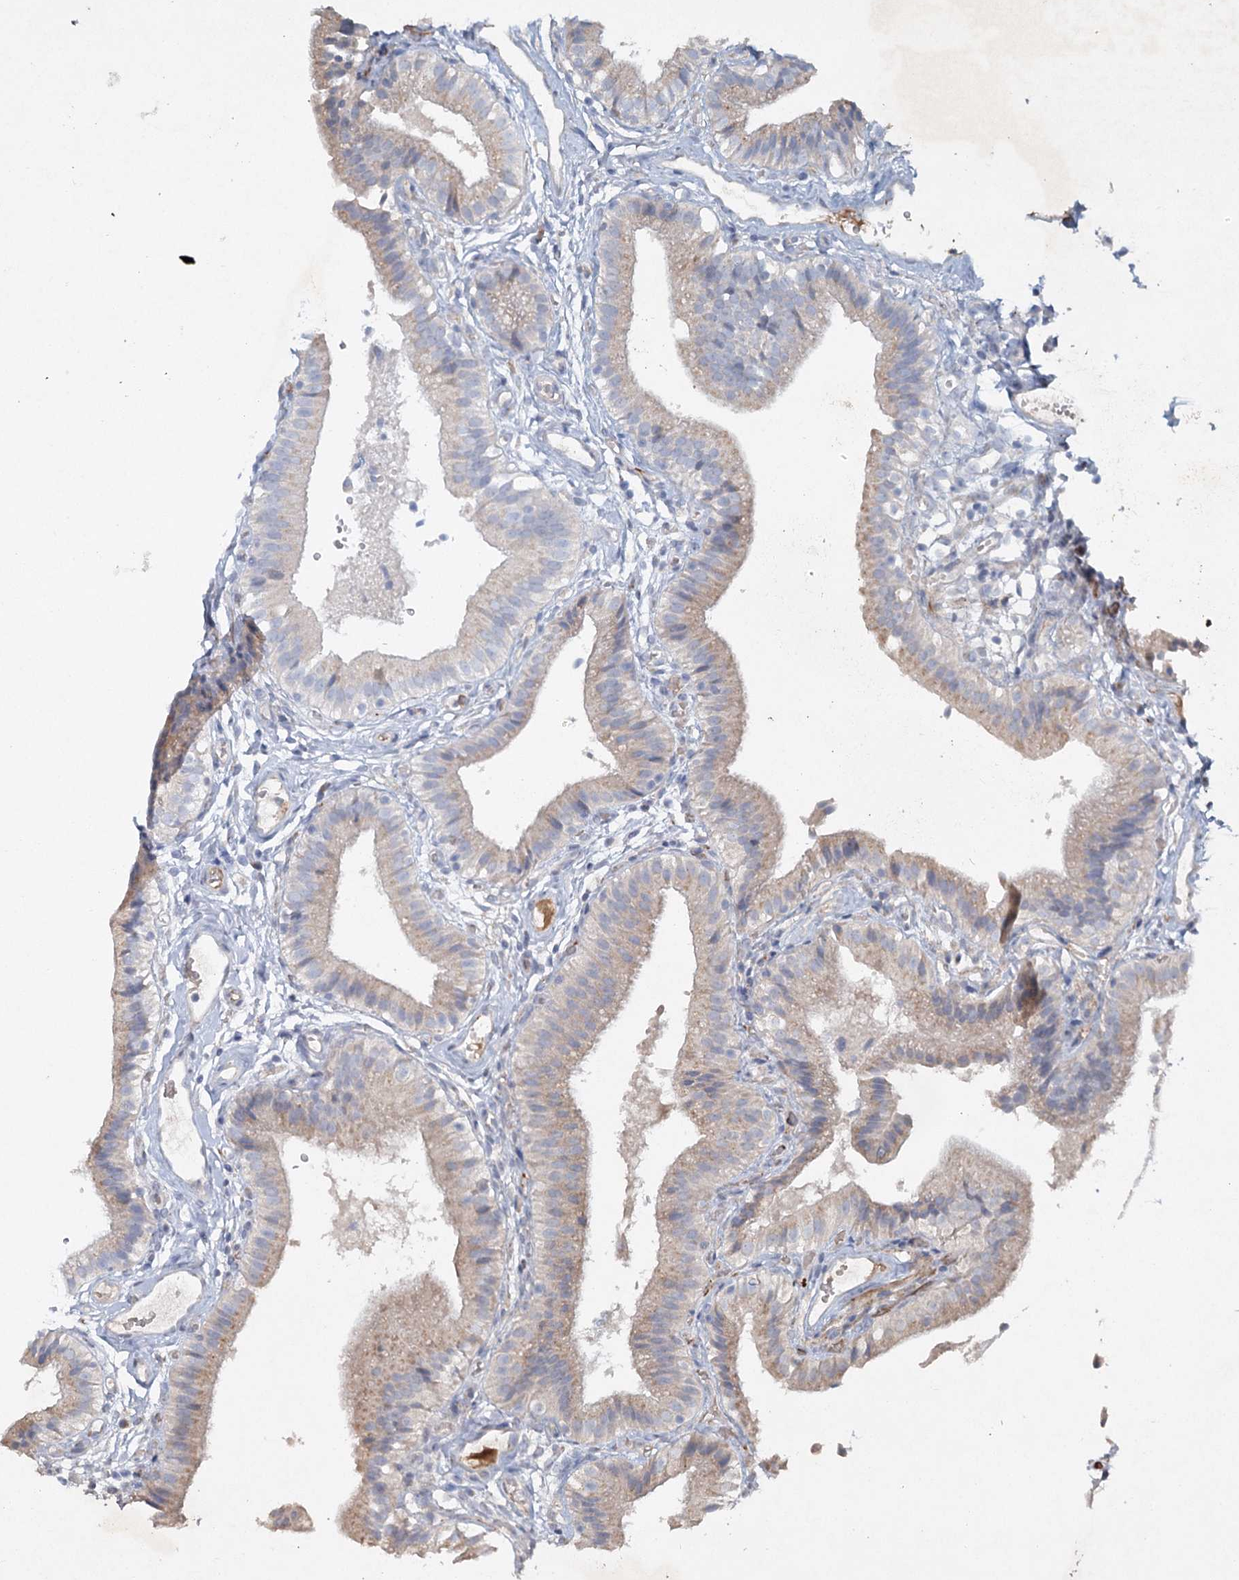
{"staining": {"intensity": "weak", "quantity": "25%-75%", "location": "cytoplasmic/membranous"}, "tissue": "gallbladder", "cell_type": "Glandular cells", "image_type": "normal", "snomed": [{"axis": "morphology", "description": "Normal tissue, NOS"}, {"axis": "topography", "description": "Gallbladder"}], "caption": "Protein expression analysis of benign human gallbladder reveals weak cytoplasmic/membranous expression in approximately 25%-75% of glandular cells.", "gene": "RFX6", "patient": {"sex": "female", "age": 47}}